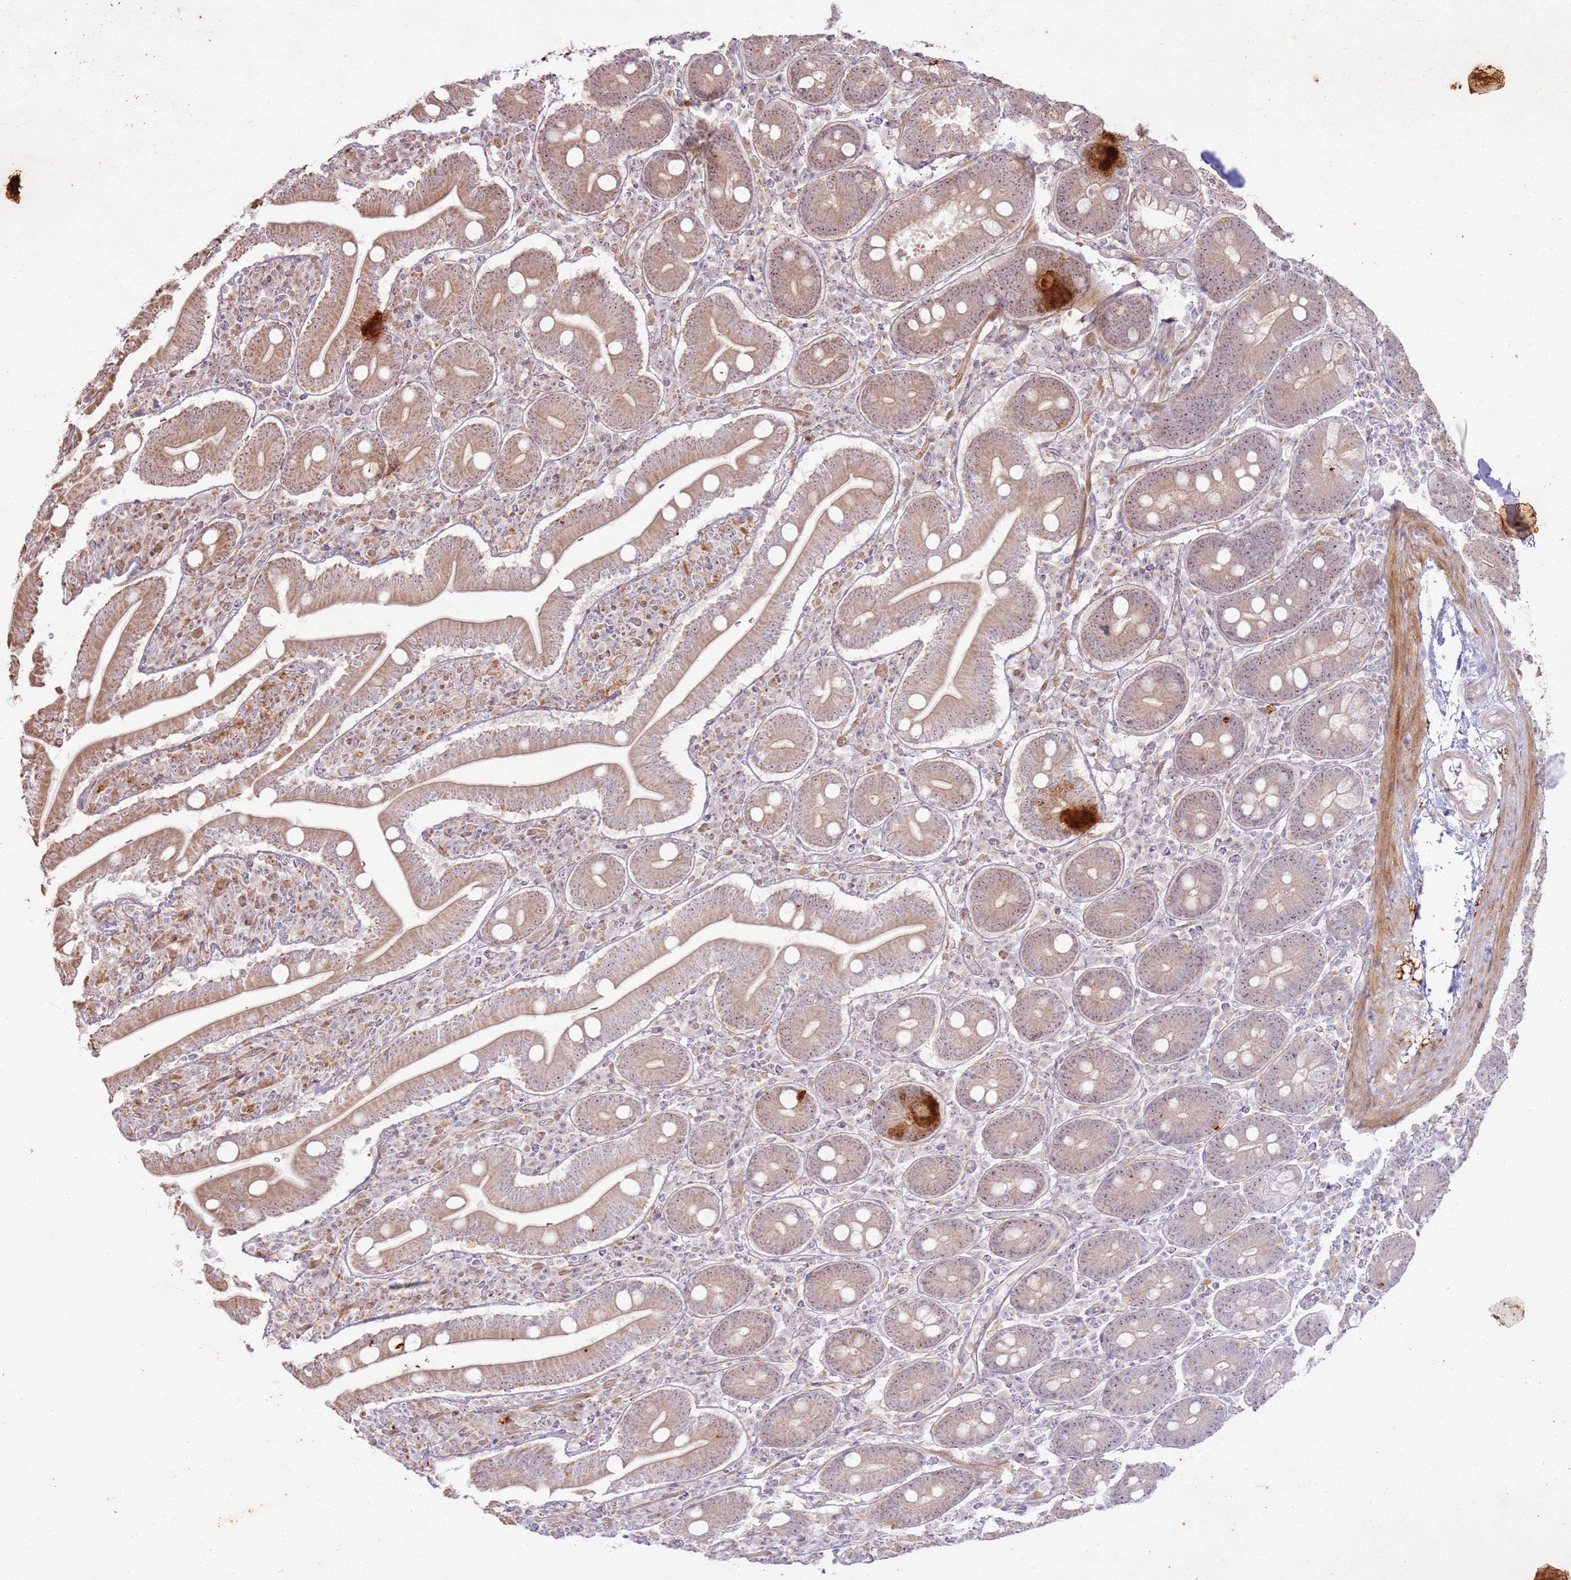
{"staining": {"intensity": "moderate", "quantity": ">75%", "location": "cytoplasmic/membranous,nuclear"}, "tissue": "duodenum", "cell_type": "Glandular cells", "image_type": "normal", "snomed": [{"axis": "morphology", "description": "Normal tissue, NOS"}, {"axis": "topography", "description": "Duodenum"}], "caption": "An immunohistochemistry micrograph of benign tissue is shown. Protein staining in brown labels moderate cytoplasmic/membranous,nuclear positivity in duodenum within glandular cells.", "gene": "CNPY1", "patient": {"sex": "male", "age": 35}}